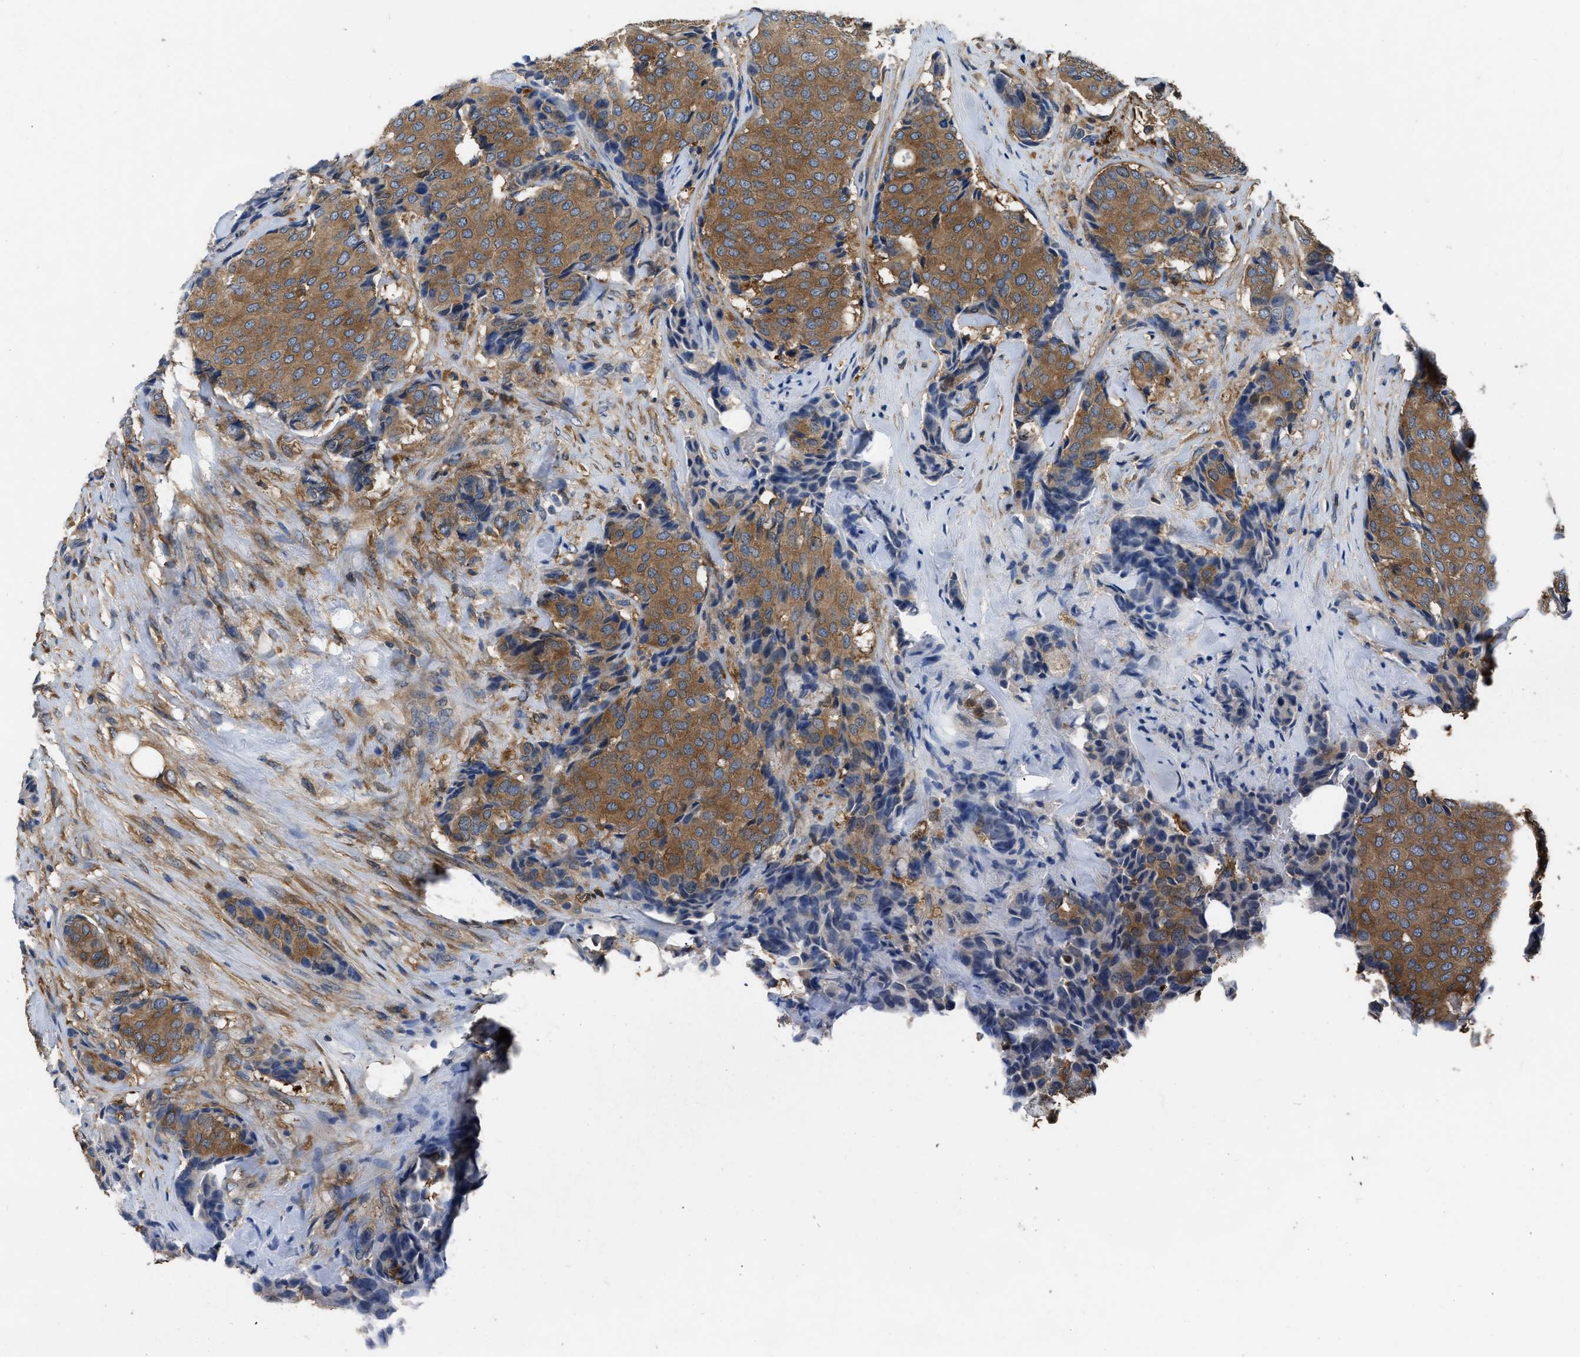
{"staining": {"intensity": "moderate", "quantity": ">75%", "location": "cytoplasmic/membranous"}, "tissue": "breast cancer", "cell_type": "Tumor cells", "image_type": "cancer", "snomed": [{"axis": "morphology", "description": "Duct carcinoma"}, {"axis": "topography", "description": "Breast"}], "caption": "Immunohistochemistry of breast cancer reveals medium levels of moderate cytoplasmic/membranous positivity in about >75% of tumor cells.", "gene": "PKM", "patient": {"sex": "female", "age": 75}}